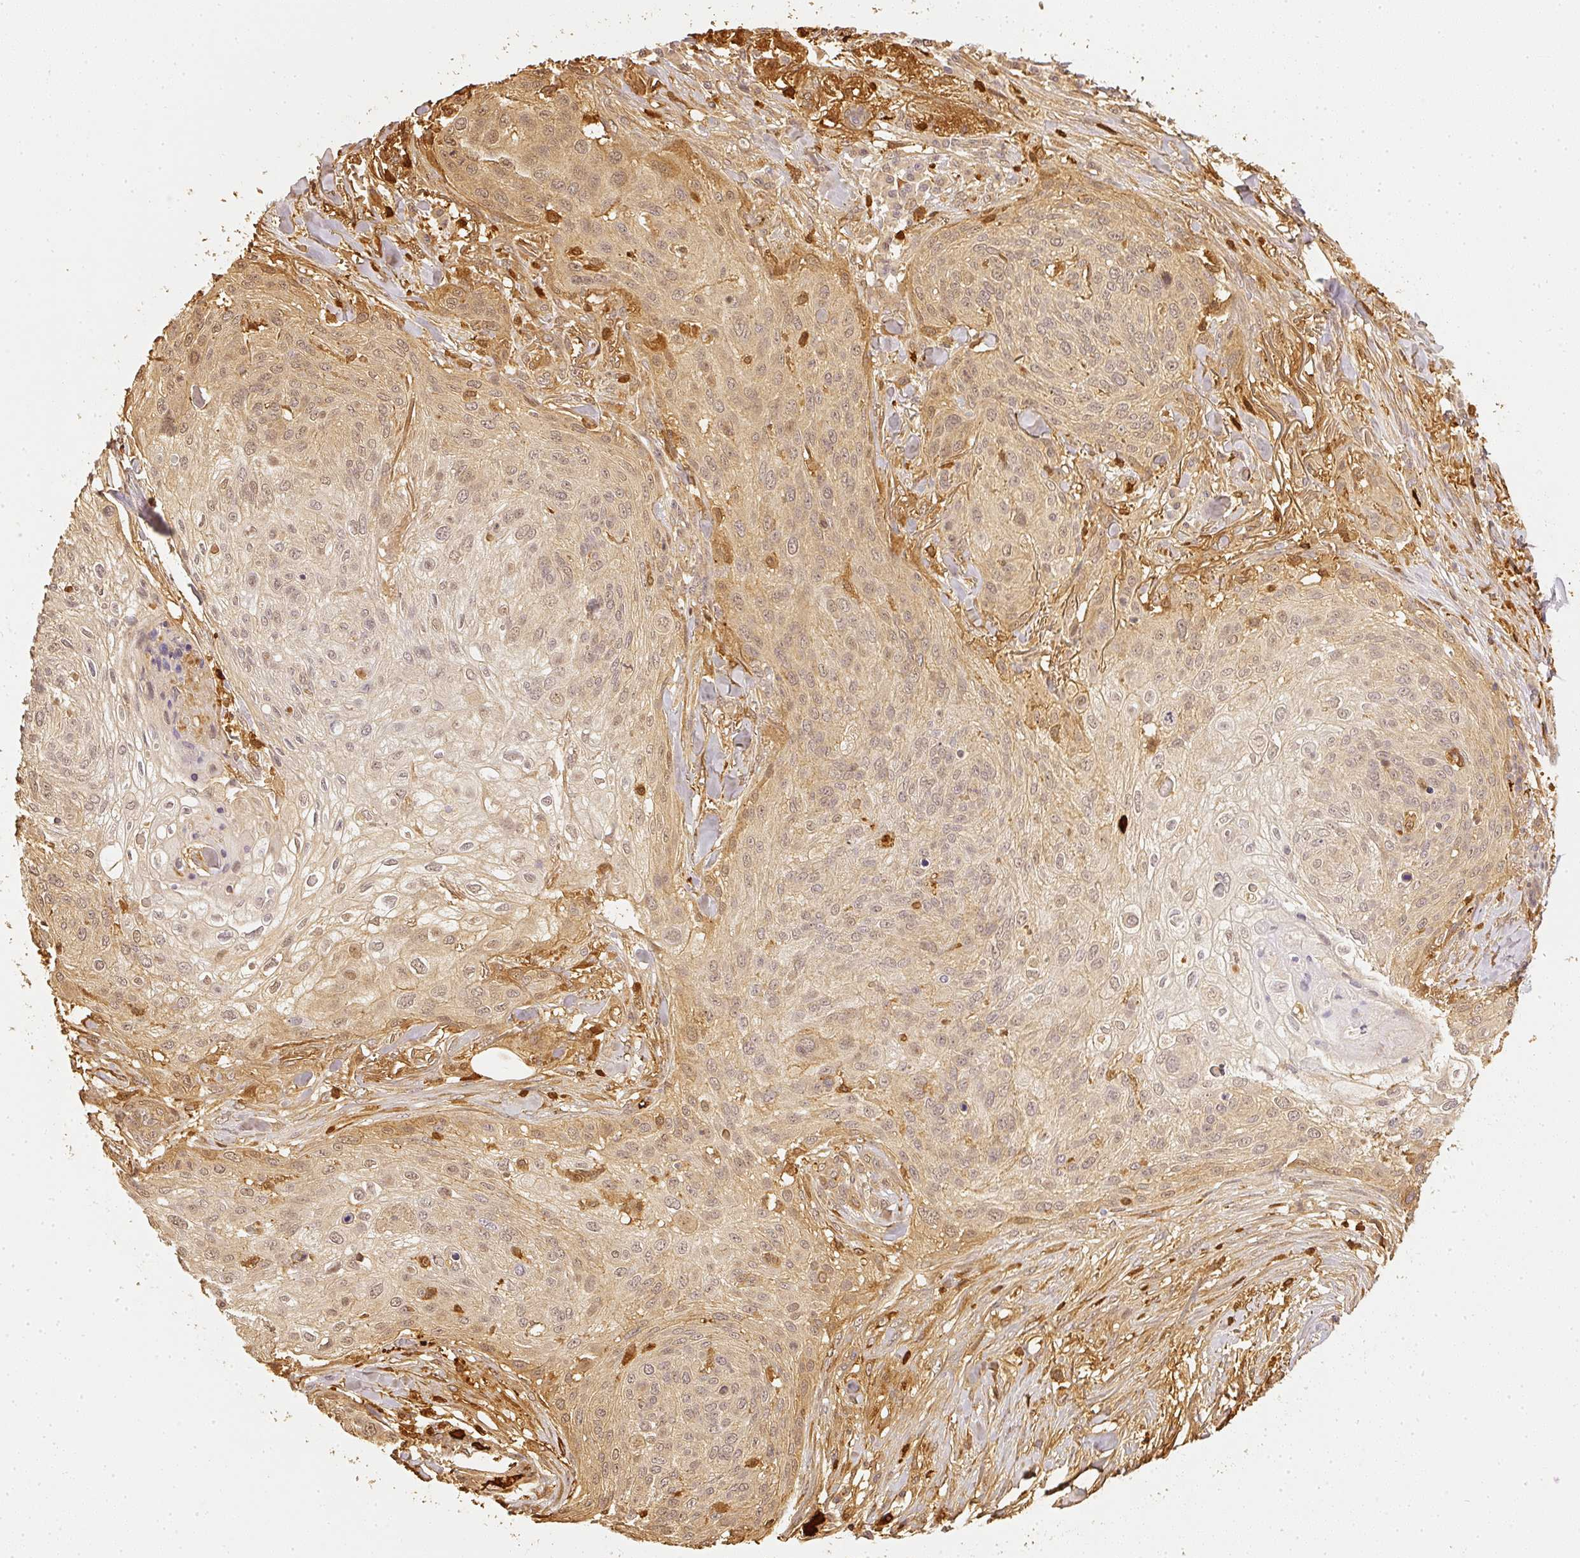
{"staining": {"intensity": "weak", "quantity": "25%-75%", "location": "cytoplasmic/membranous,nuclear"}, "tissue": "skin cancer", "cell_type": "Tumor cells", "image_type": "cancer", "snomed": [{"axis": "morphology", "description": "Squamous cell carcinoma, NOS"}, {"axis": "topography", "description": "Skin"}], "caption": "The image shows a brown stain indicating the presence of a protein in the cytoplasmic/membranous and nuclear of tumor cells in skin cancer.", "gene": "PFN1", "patient": {"sex": "female", "age": 87}}